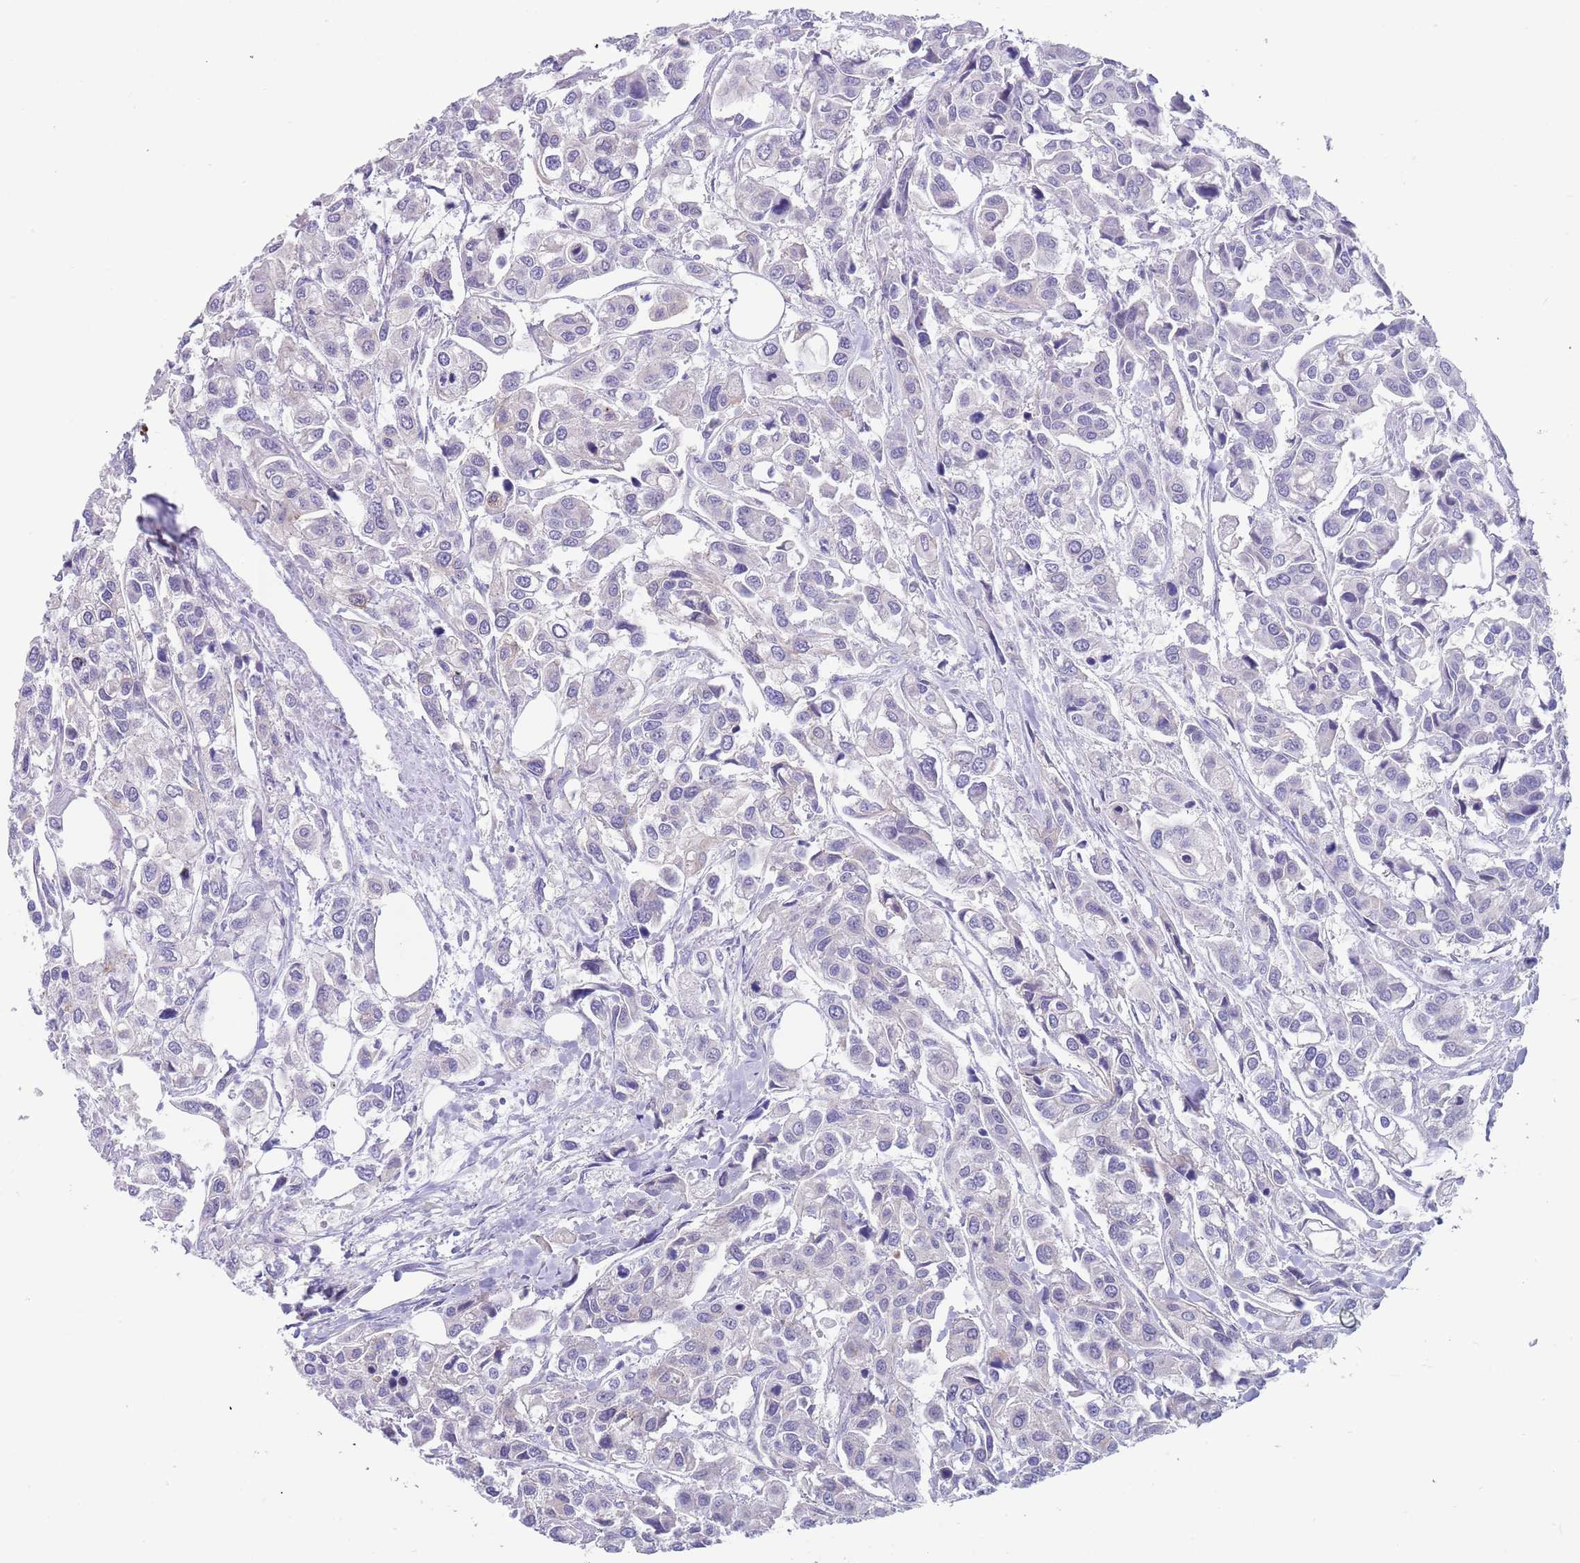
{"staining": {"intensity": "negative", "quantity": "none", "location": "none"}, "tissue": "urothelial cancer", "cell_type": "Tumor cells", "image_type": "cancer", "snomed": [{"axis": "morphology", "description": "Urothelial carcinoma, High grade"}, {"axis": "topography", "description": "Urinary bladder"}], "caption": "This image is of high-grade urothelial carcinoma stained with immunohistochemistry (IHC) to label a protein in brown with the nuclei are counter-stained blue. There is no staining in tumor cells.", "gene": "TYW1", "patient": {"sex": "male", "age": 67}}